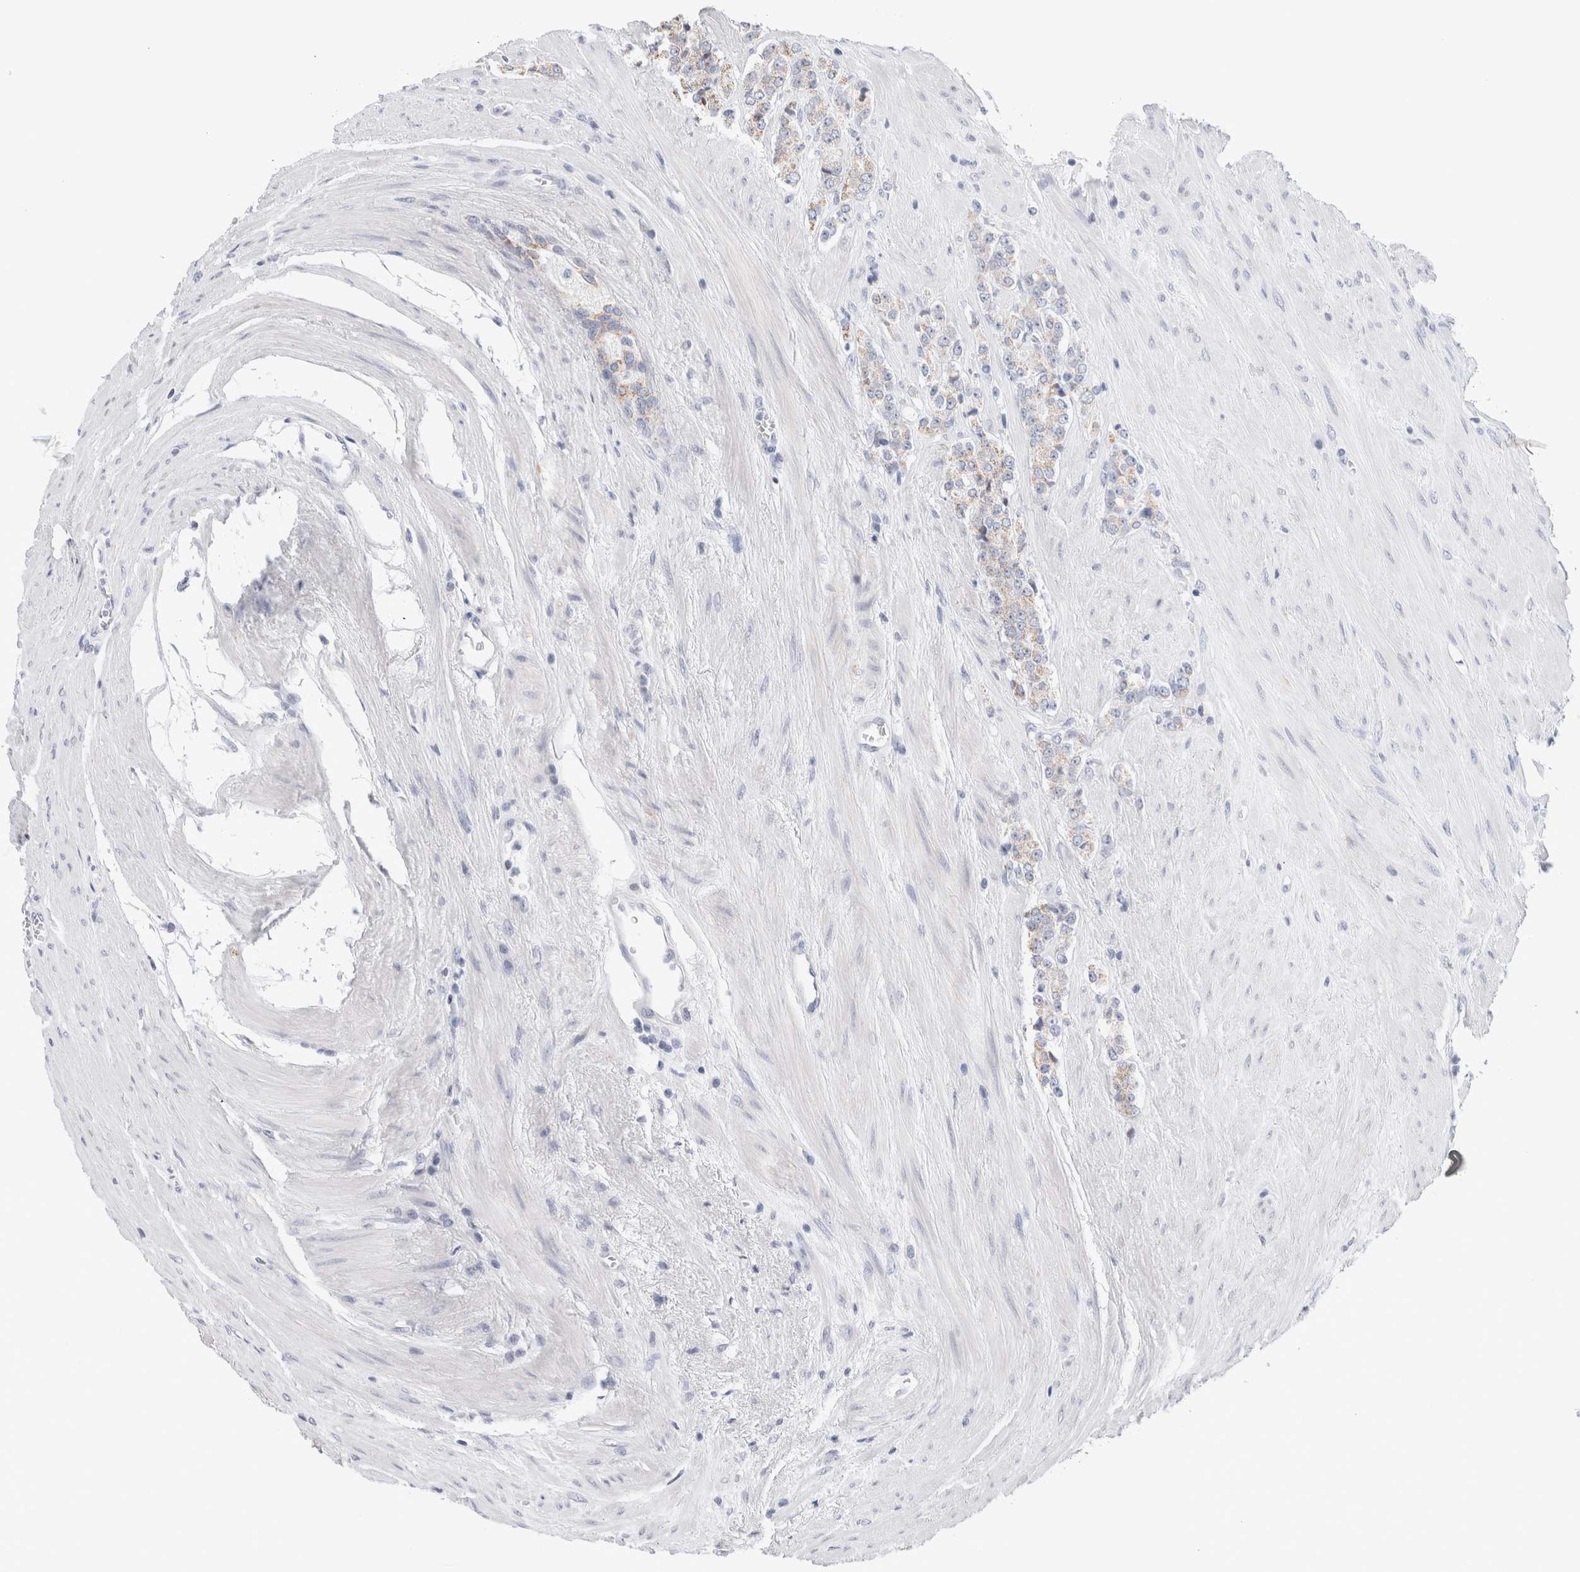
{"staining": {"intensity": "weak", "quantity": "25%-75%", "location": "cytoplasmic/membranous"}, "tissue": "prostate cancer", "cell_type": "Tumor cells", "image_type": "cancer", "snomed": [{"axis": "morphology", "description": "Adenocarcinoma, High grade"}, {"axis": "topography", "description": "Prostate"}], "caption": "High-magnification brightfield microscopy of prostate cancer (high-grade adenocarcinoma) stained with DAB (brown) and counterstained with hematoxylin (blue). tumor cells exhibit weak cytoplasmic/membranous expression is identified in about25%-75% of cells.", "gene": "ECHDC2", "patient": {"sex": "male", "age": 71}}